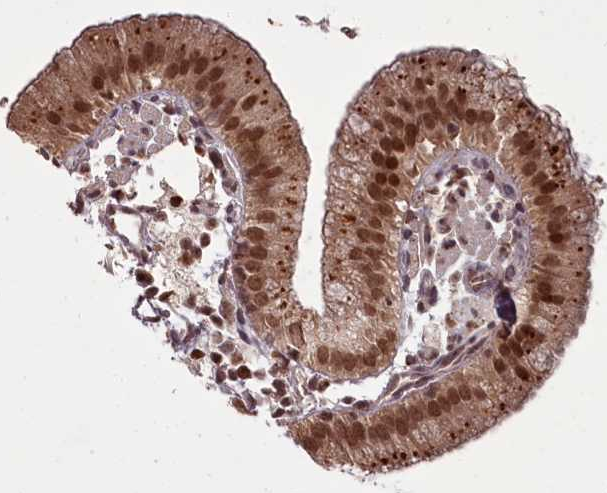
{"staining": {"intensity": "moderate", "quantity": ">75%", "location": "cytoplasmic/membranous,nuclear"}, "tissue": "gallbladder", "cell_type": "Glandular cells", "image_type": "normal", "snomed": [{"axis": "morphology", "description": "Normal tissue, NOS"}, {"axis": "topography", "description": "Gallbladder"}], "caption": "An image of gallbladder stained for a protein displays moderate cytoplasmic/membranous,nuclear brown staining in glandular cells. Nuclei are stained in blue.", "gene": "CEP83", "patient": {"sex": "male", "age": 55}}